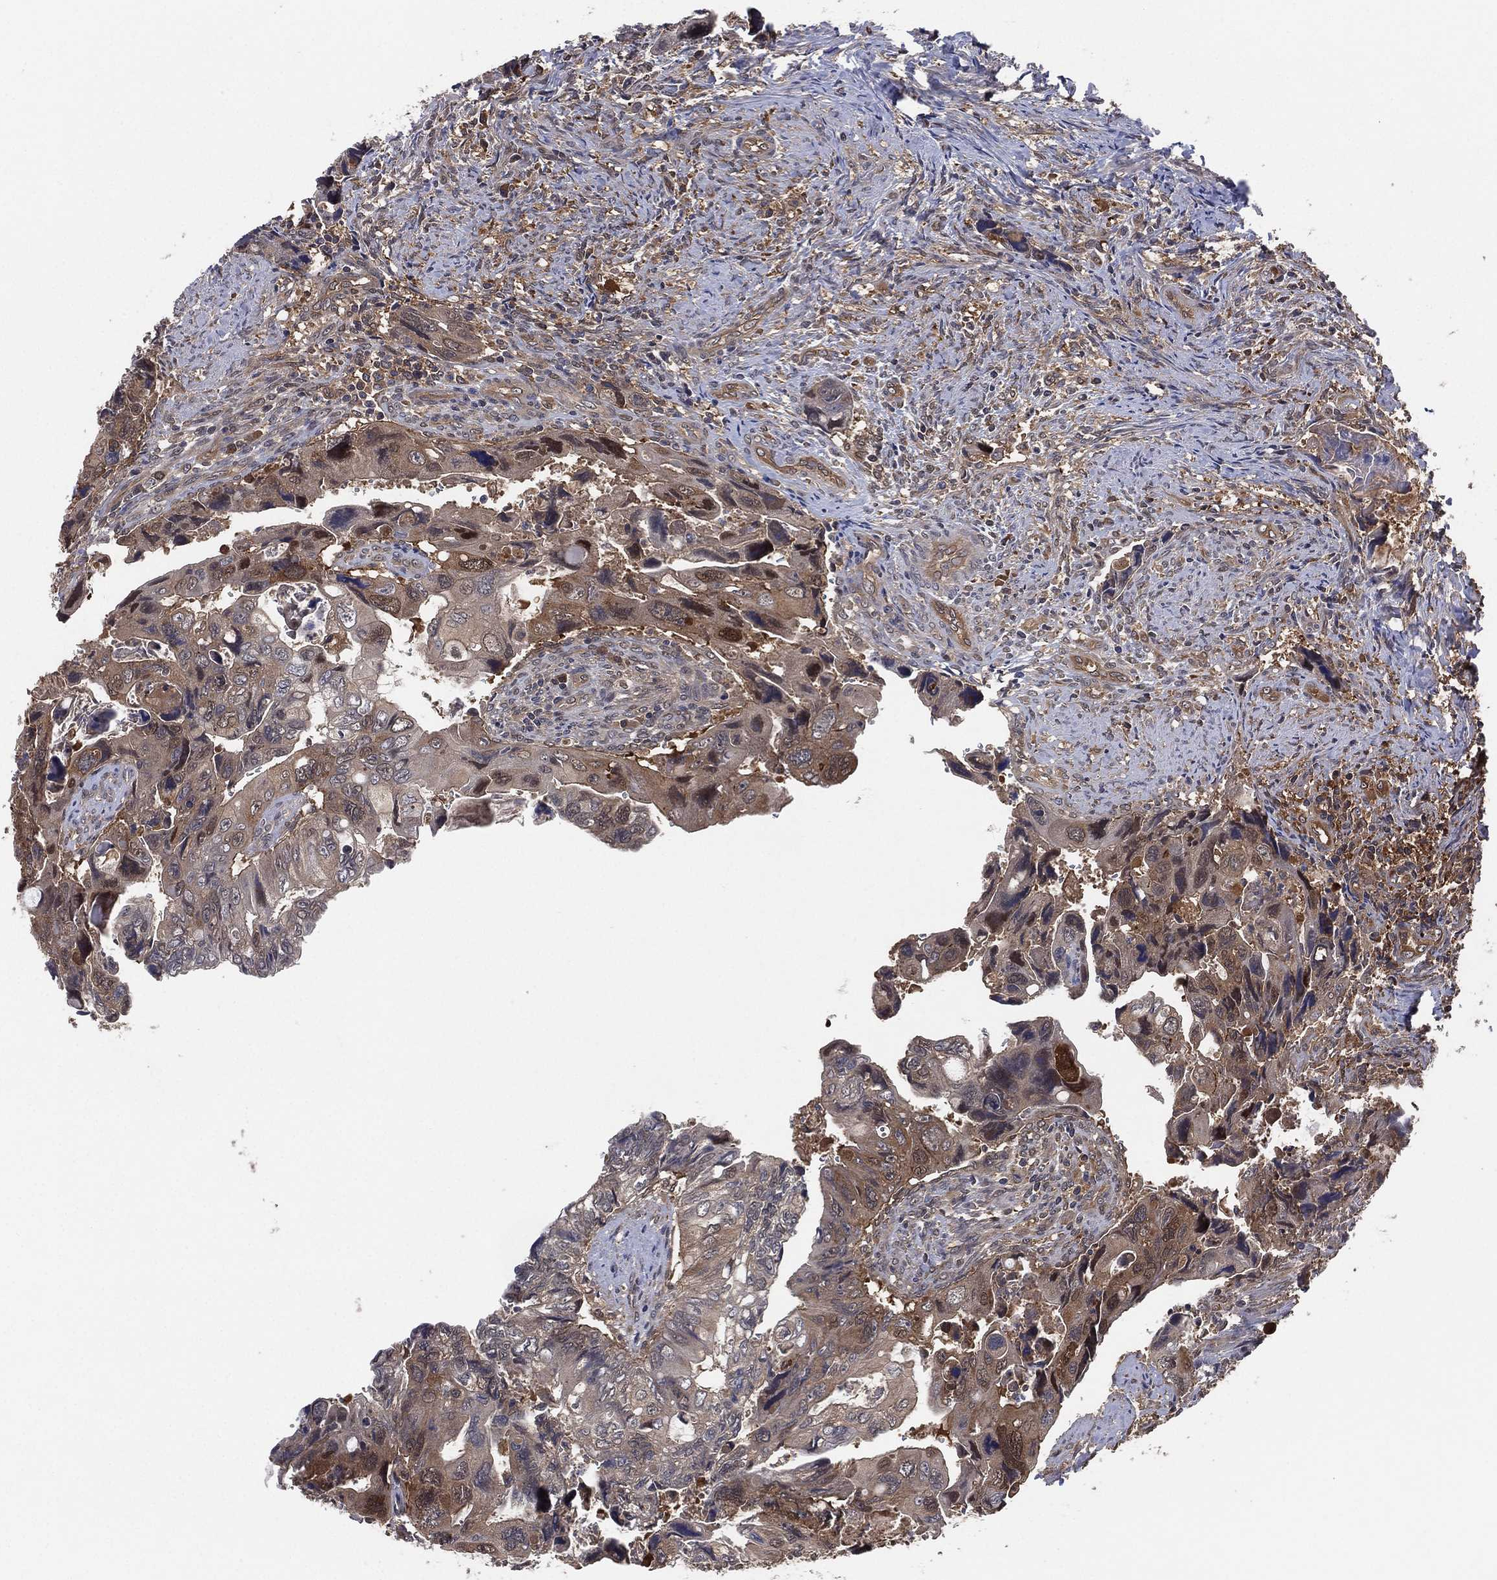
{"staining": {"intensity": "moderate", "quantity": "<25%", "location": "cytoplasmic/membranous"}, "tissue": "colorectal cancer", "cell_type": "Tumor cells", "image_type": "cancer", "snomed": [{"axis": "morphology", "description": "Adenocarcinoma, NOS"}, {"axis": "topography", "description": "Rectum"}], "caption": "This histopathology image reveals colorectal cancer (adenocarcinoma) stained with IHC to label a protein in brown. The cytoplasmic/membranous of tumor cells show moderate positivity for the protein. Nuclei are counter-stained blue.", "gene": "PSMG4", "patient": {"sex": "male", "age": 62}}